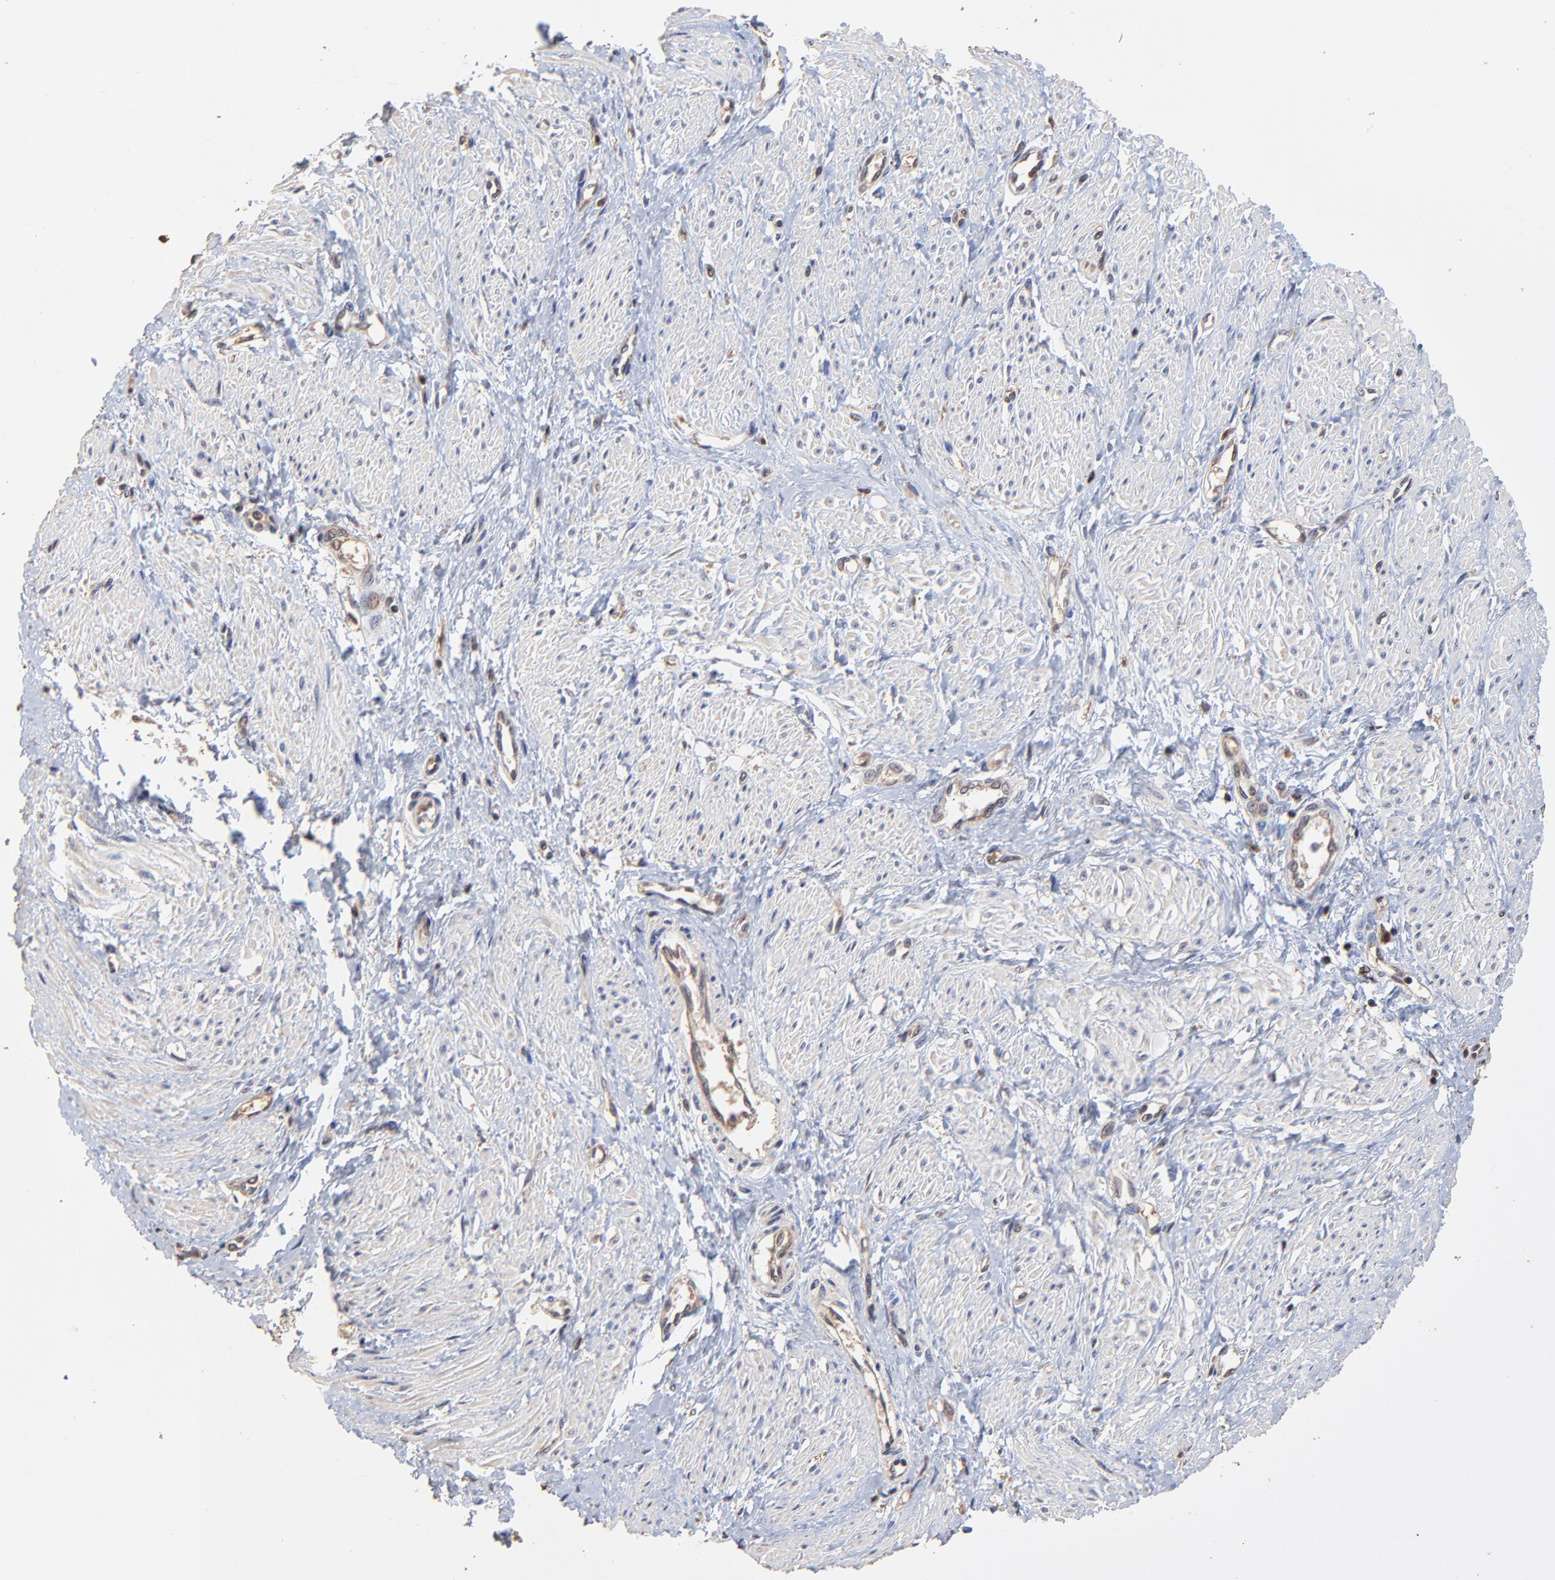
{"staining": {"intensity": "negative", "quantity": "none", "location": "none"}, "tissue": "smooth muscle", "cell_type": "Smooth muscle cells", "image_type": "normal", "snomed": [{"axis": "morphology", "description": "Normal tissue, NOS"}, {"axis": "topography", "description": "Smooth muscle"}, {"axis": "topography", "description": "Uterus"}], "caption": "Human smooth muscle stained for a protein using IHC displays no staining in smooth muscle cells.", "gene": "CASP1", "patient": {"sex": "female", "age": 39}}